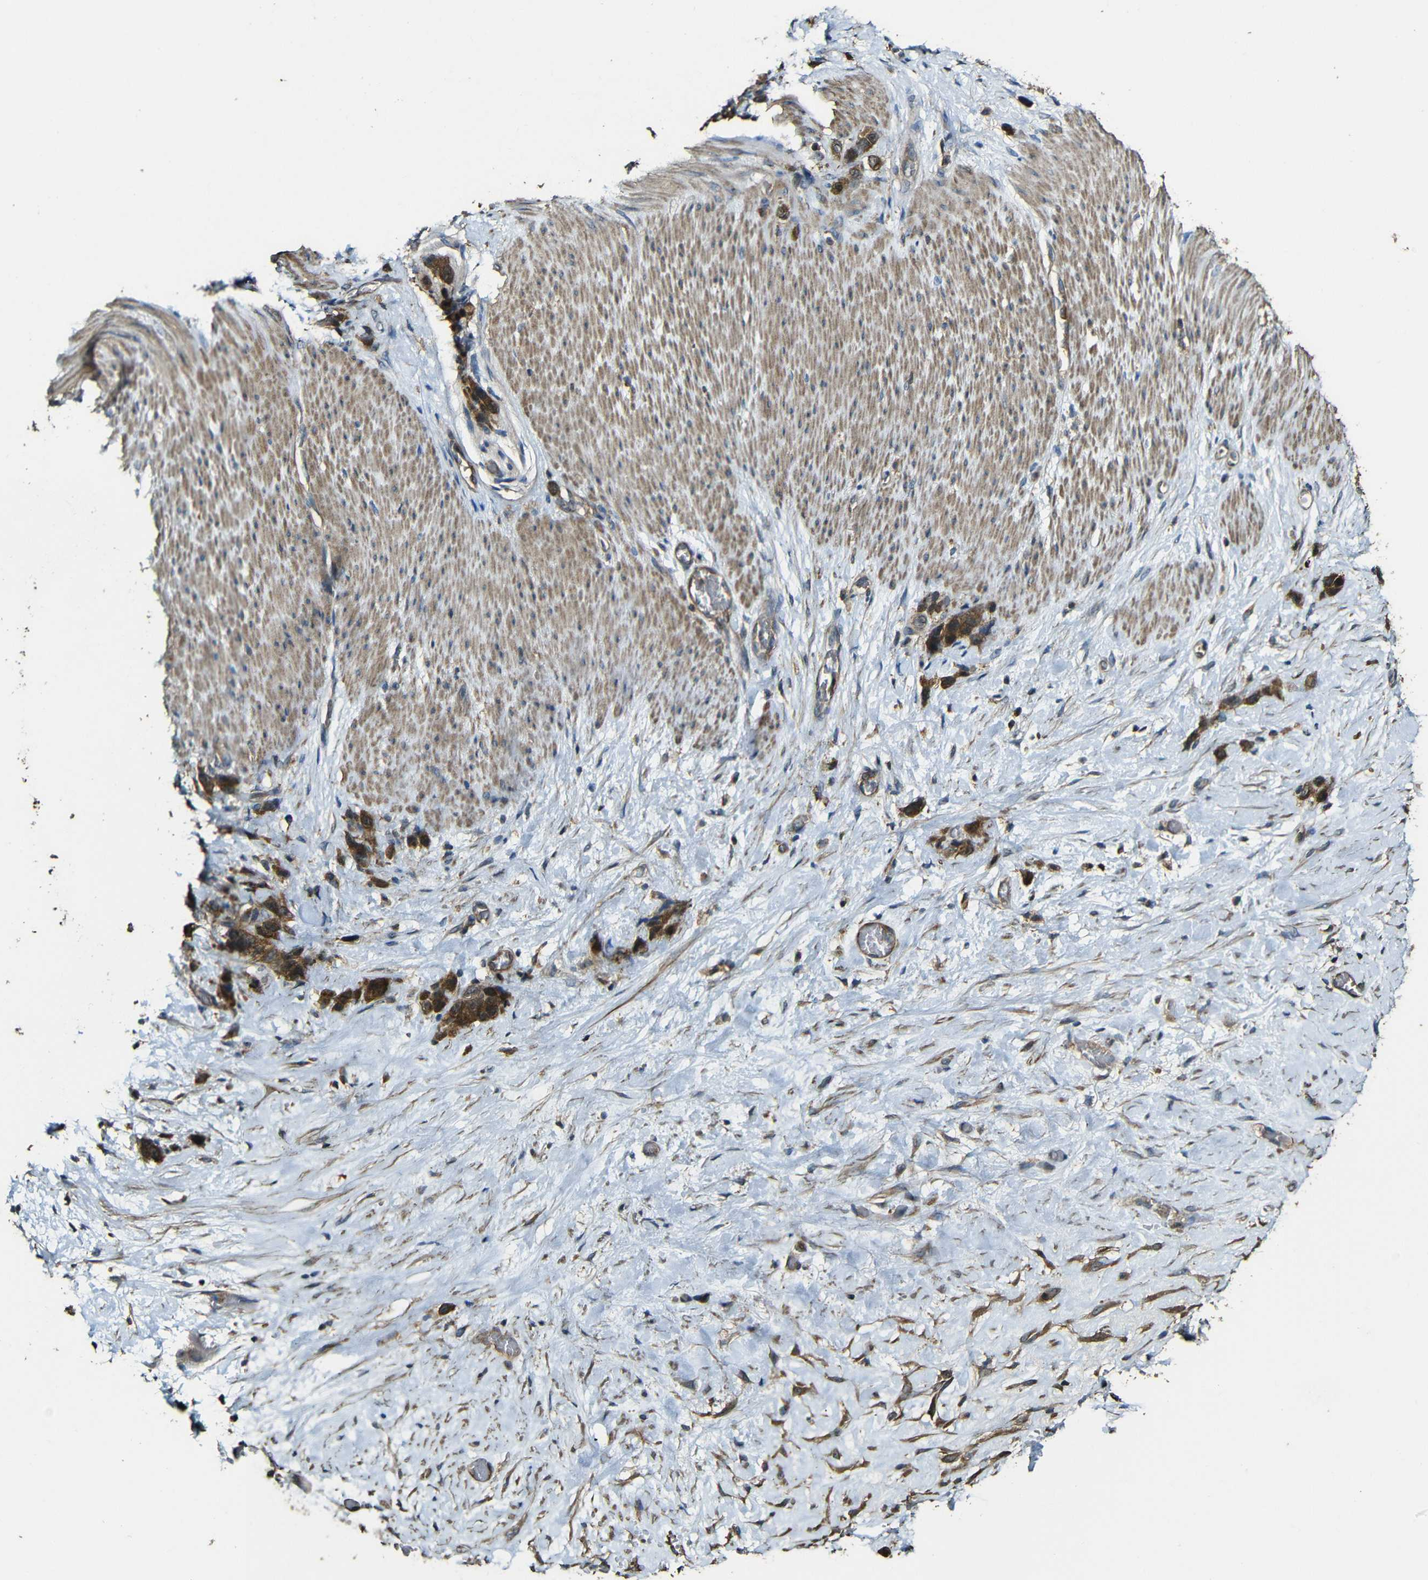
{"staining": {"intensity": "strong", "quantity": ">75%", "location": "cytoplasmic/membranous"}, "tissue": "stomach cancer", "cell_type": "Tumor cells", "image_type": "cancer", "snomed": [{"axis": "morphology", "description": "Adenocarcinoma, NOS"}, {"axis": "morphology", "description": "Adenocarcinoma, High grade"}, {"axis": "topography", "description": "Stomach, upper"}, {"axis": "topography", "description": "Stomach, lower"}], "caption": "Human stomach cancer (adenocarcinoma (high-grade)) stained for a protein (brown) shows strong cytoplasmic/membranous positive expression in about >75% of tumor cells.", "gene": "CASP8", "patient": {"sex": "female", "age": 65}}